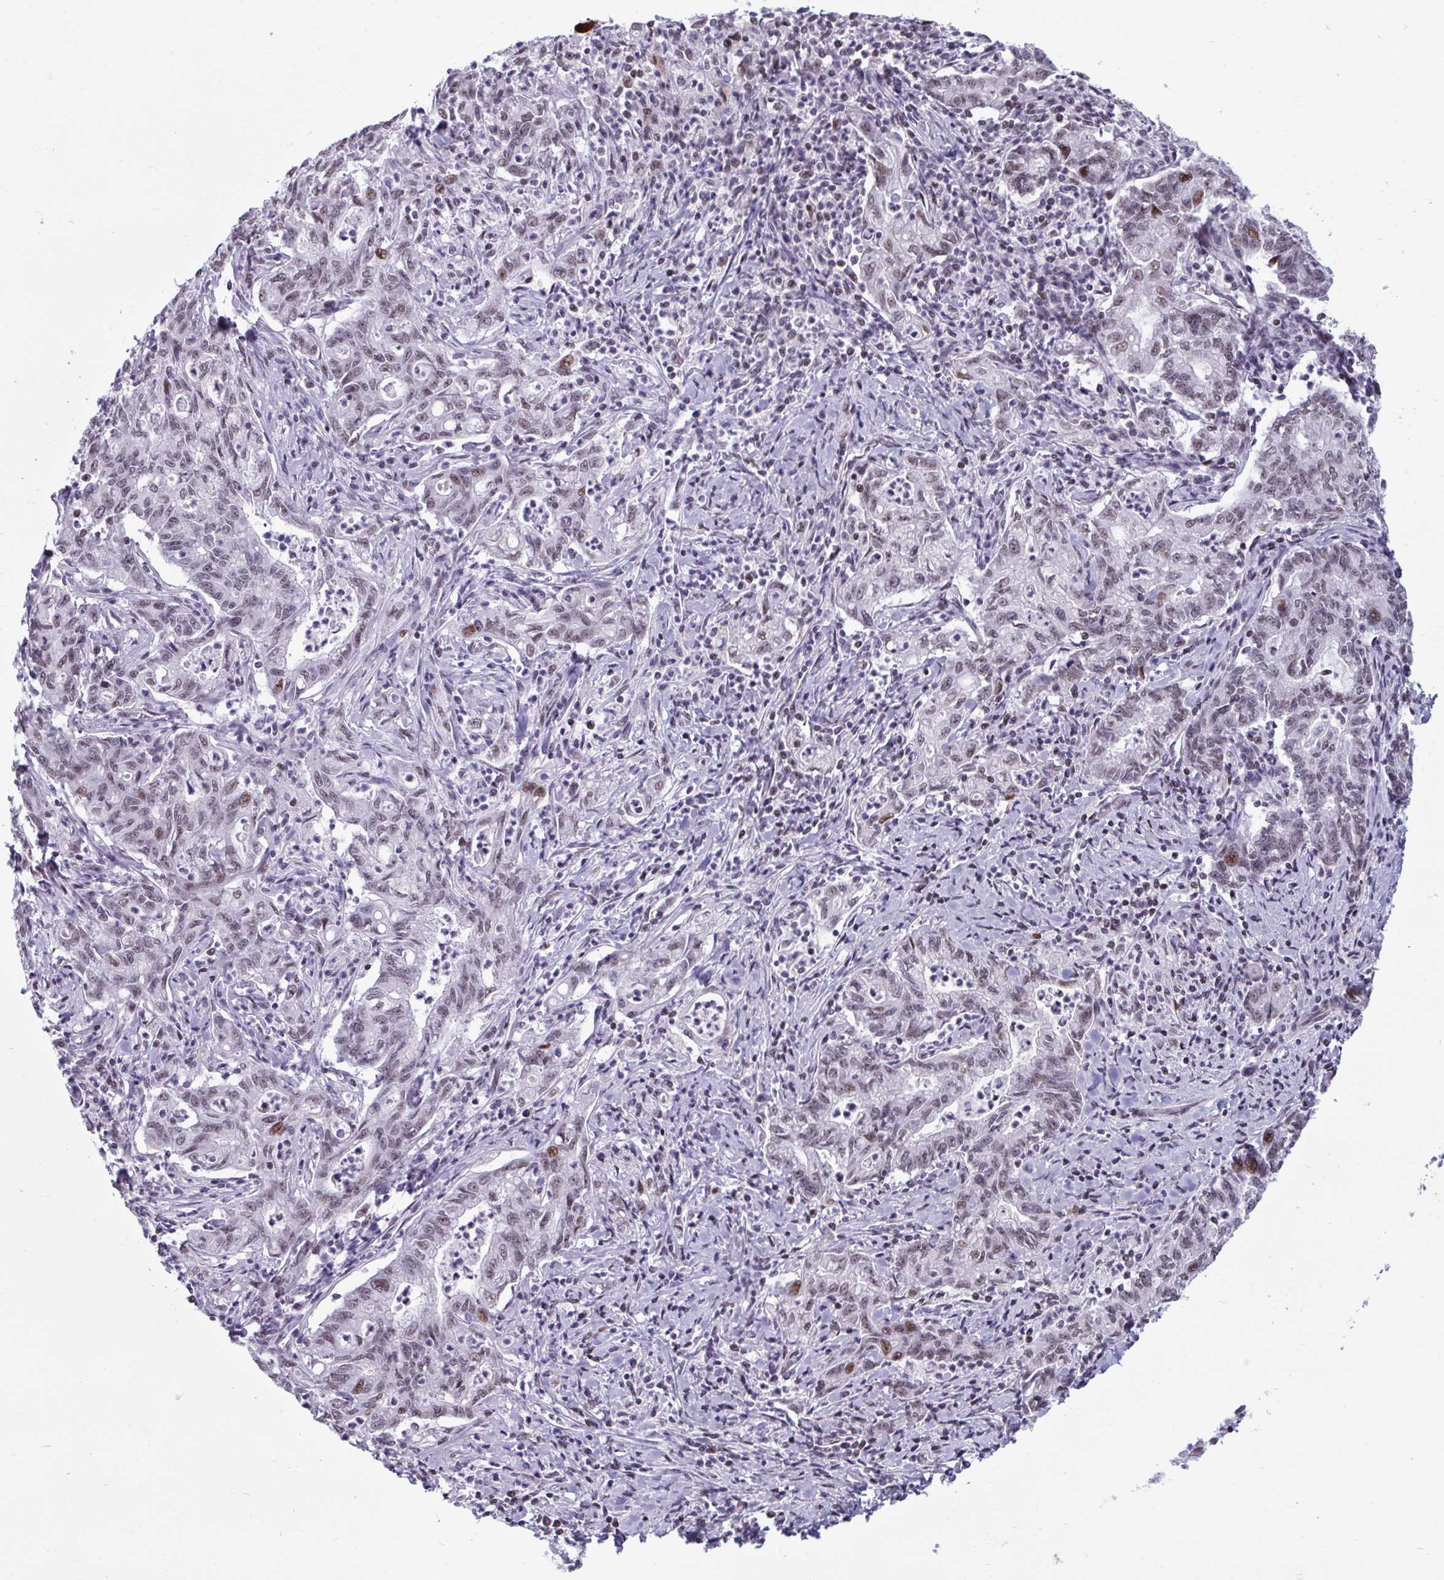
{"staining": {"intensity": "moderate", "quantity": "25%-75%", "location": "nuclear"}, "tissue": "stomach cancer", "cell_type": "Tumor cells", "image_type": "cancer", "snomed": [{"axis": "morphology", "description": "Adenocarcinoma, NOS"}, {"axis": "topography", "description": "Stomach, upper"}], "caption": "High-magnification brightfield microscopy of stomach adenocarcinoma stained with DAB (brown) and counterstained with hematoxylin (blue). tumor cells exhibit moderate nuclear positivity is present in about25%-75% of cells.", "gene": "HSD17B6", "patient": {"sex": "female", "age": 79}}